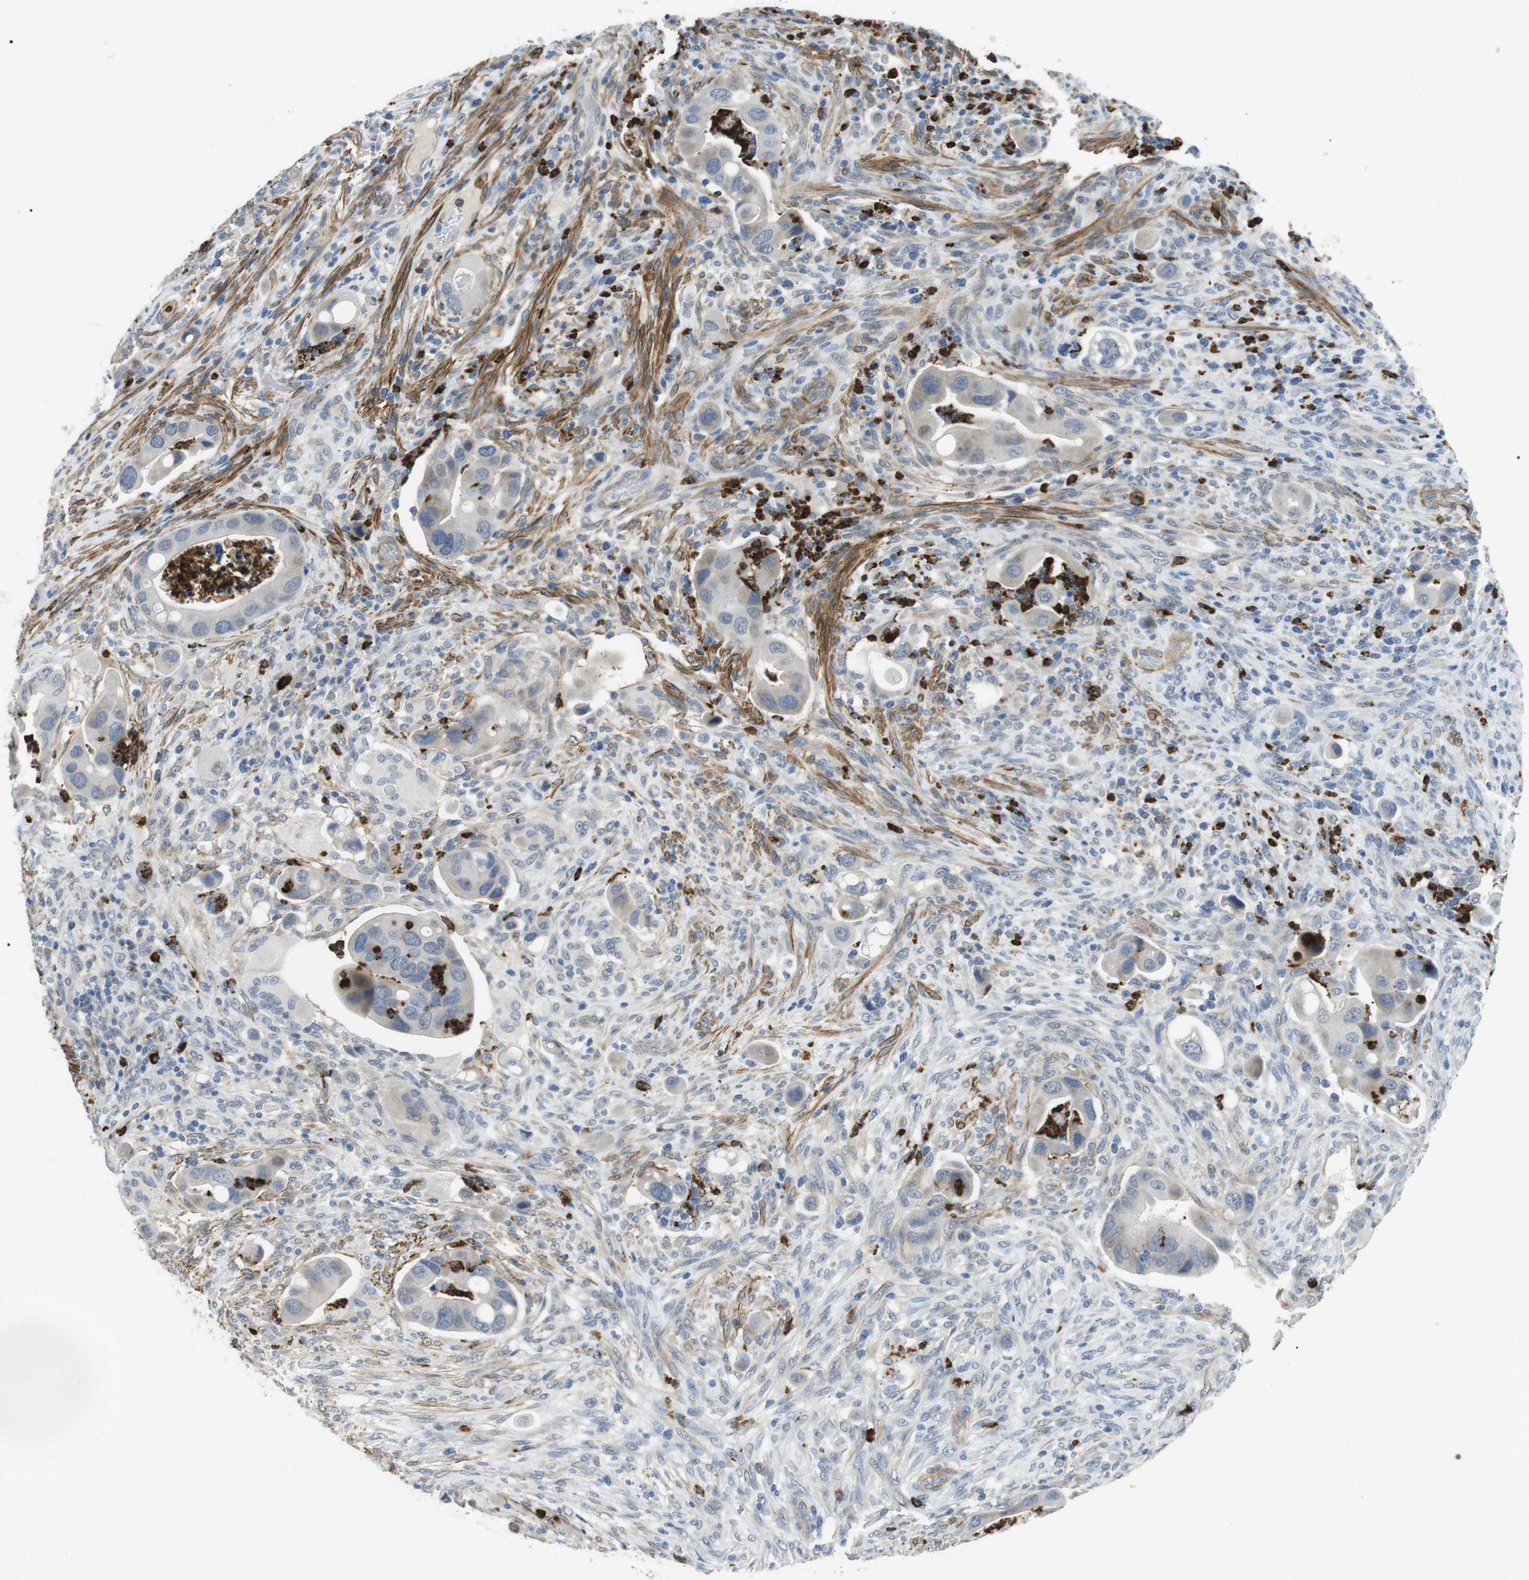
{"staining": {"intensity": "negative", "quantity": "none", "location": "none"}, "tissue": "colorectal cancer", "cell_type": "Tumor cells", "image_type": "cancer", "snomed": [{"axis": "morphology", "description": "Adenocarcinoma, NOS"}, {"axis": "topography", "description": "Rectum"}], "caption": "This is an immunohistochemistry (IHC) image of colorectal adenocarcinoma. There is no positivity in tumor cells.", "gene": "GZMM", "patient": {"sex": "female", "age": 57}}